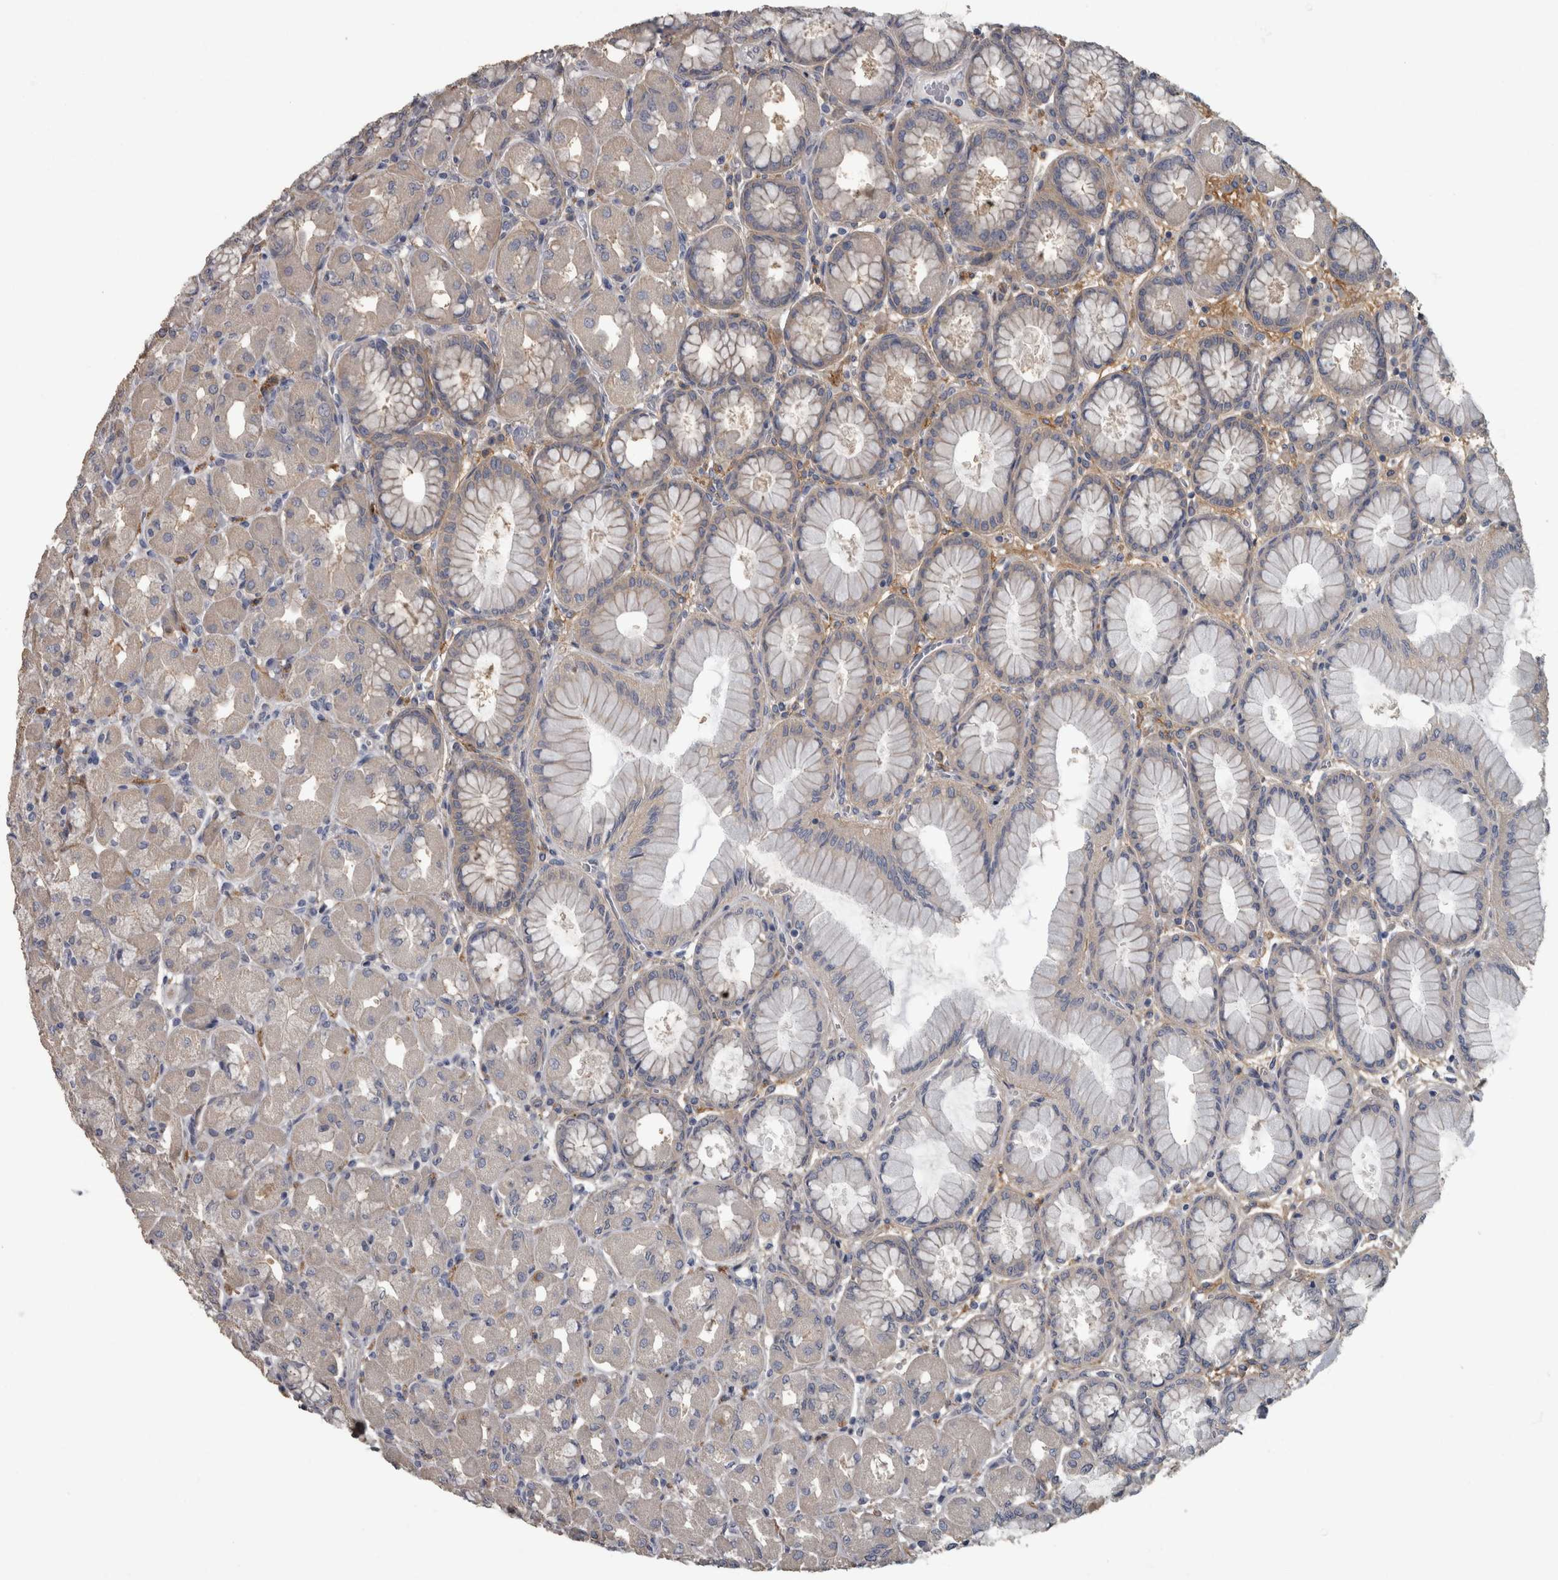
{"staining": {"intensity": "moderate", "quantity": "<25%", "location": "cytoplasmic/membranous"}, "tissue": "stomach", "cell_type": "Glandular cells", "image_type": "normal", "snomed": [{"axis": "morphology", "description": "Normal tissue, NOS"}, {"axis": "topography", "description": "Stomach, upper"}], "caption": "Protein staining displays moderate cytoplasmic/membranous expression in approximately <25% of glandular cells in normal stomach. (Stains: DAB in brown, nuclei in blue, Microscopy: brightfield microscopy at high magnification).", "gene": "EFEMP2", "patient": {"sex": "female", "age": 56}}